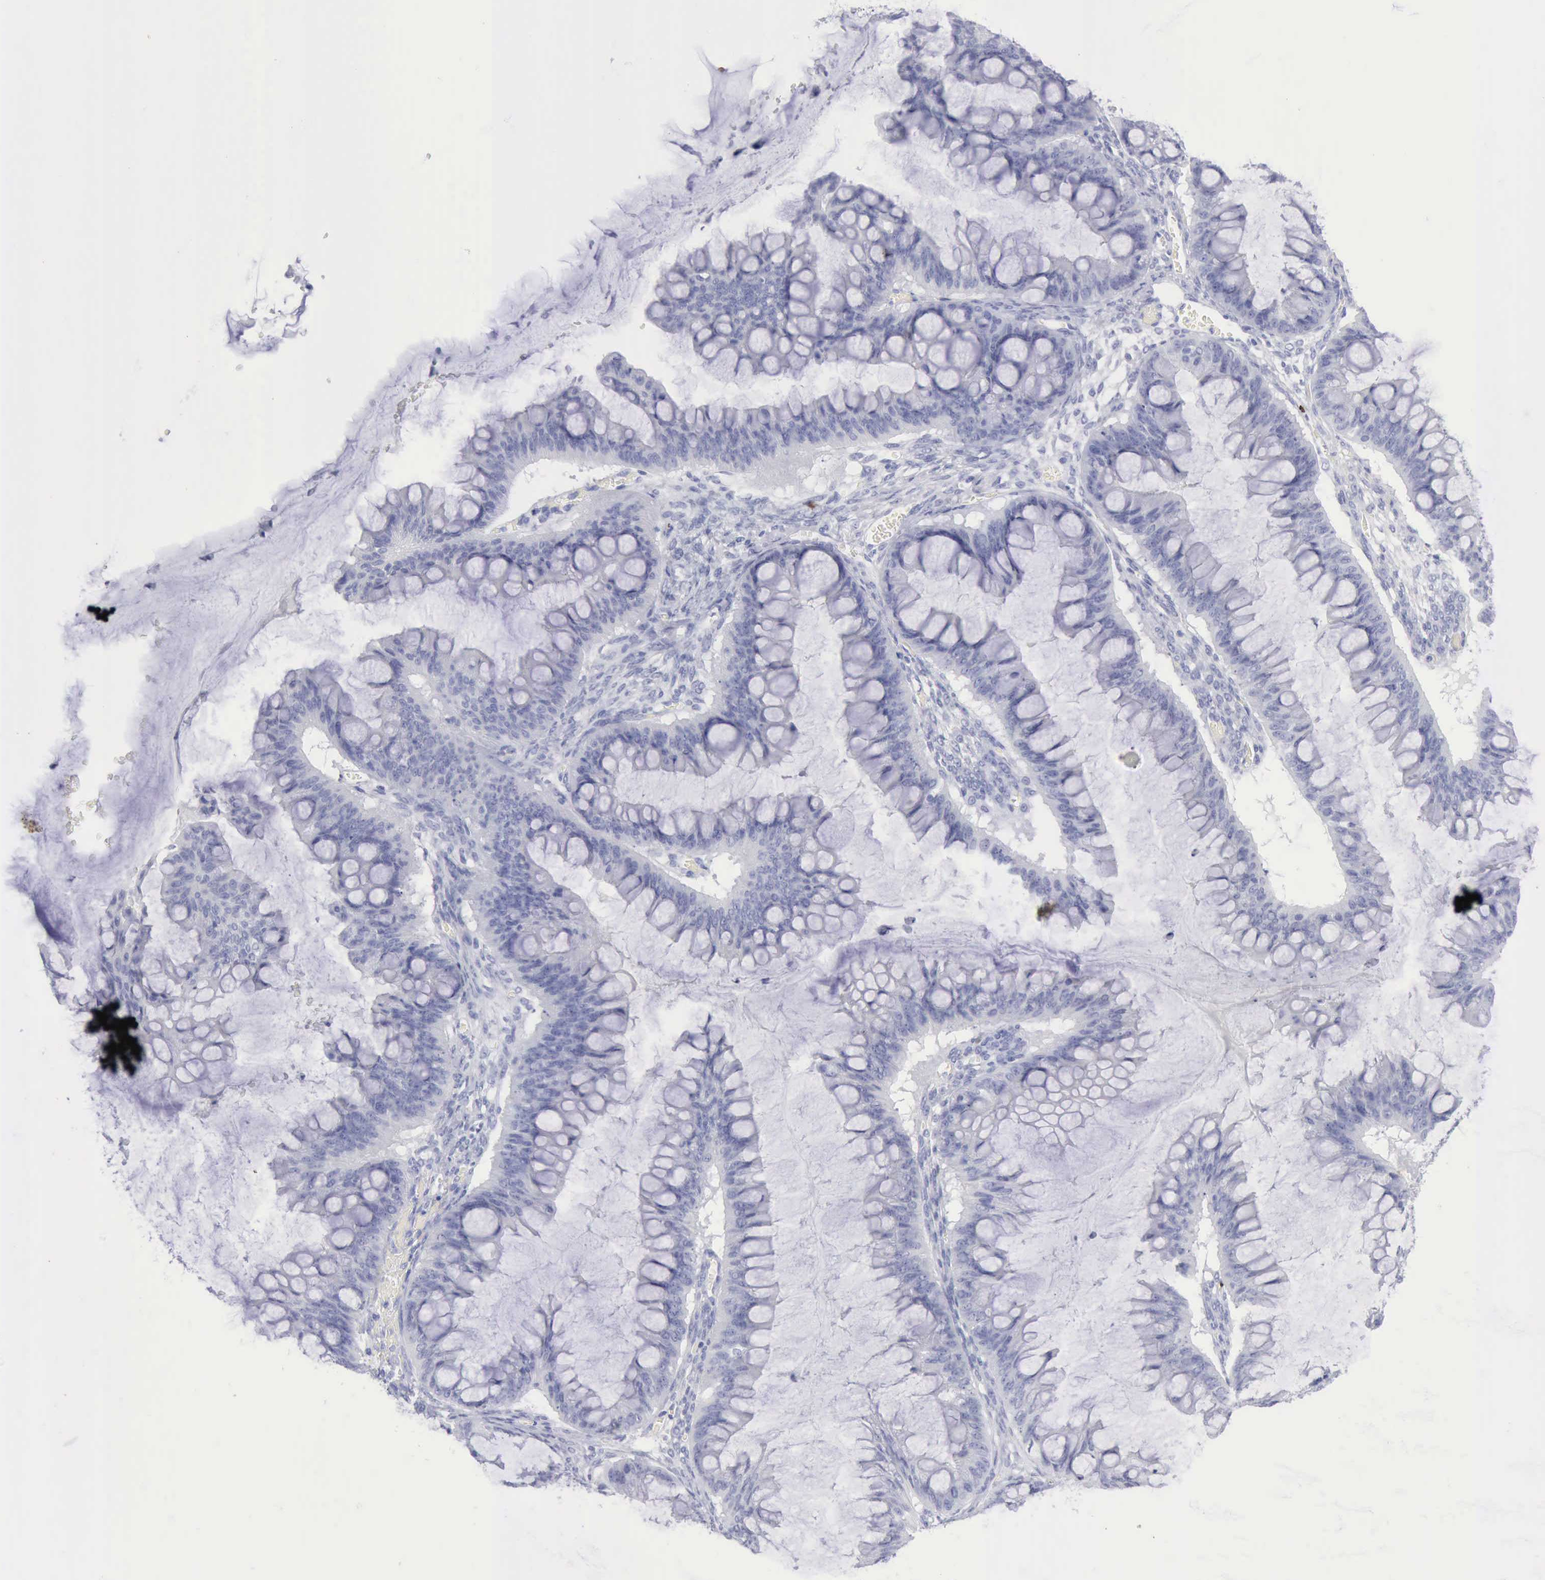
{"staining": {"intensity": "negative", "quantity": "none", "location": "none"}, "tissue": "ovarian cancer", "cell_type": "Tumor cells", "image_type": "cancer", "snomed": [{"axis": "morphology", "description": "Cystadenocarcinoma, mucinous, NOS"}, {"axis": "topography", "description": "Ovary"}], "caption": "This is a micrograph of IHC staining of ovarian cancer (mucinous cystadenocarcinoma), which shows no expression in tumor cells. The staining is performed using DAB brown chromogen with nuclei counter-stained in using hematoxylin.", "gene": "GZMB", "patient": {"sex": "female", "age": 73}}